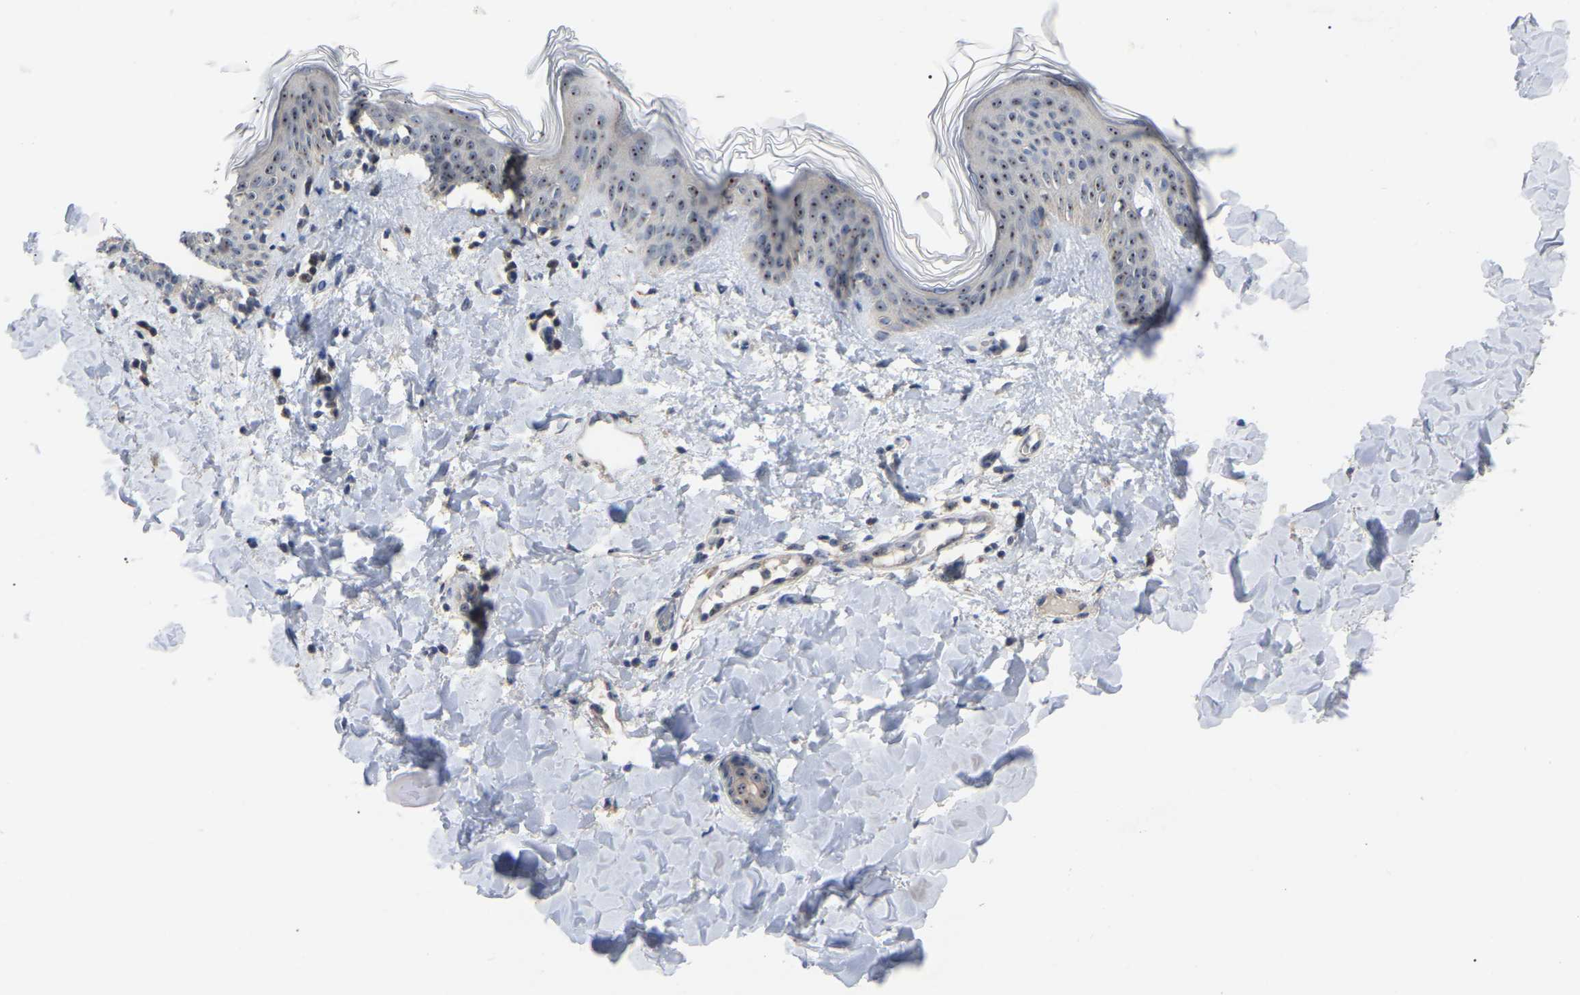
{"staining": {"intensity": "weak", "quantity": "25%-75%", "location": "nuclear"}, "tissue": "skin", "cell_type": "Fibroblasts", "image_type": "normal", "snomed": [{"axis": "morphology", "description": "Normal tissue, NOS"}, {"axis": "topography", "description": "Skin"}], "caption": "Protein staining of normal skin reveals weak nuclear expression in about 25%-75% of fibroblasts.", "gene": "NOP53", "patient": {"sex": "female", "age": 17}}